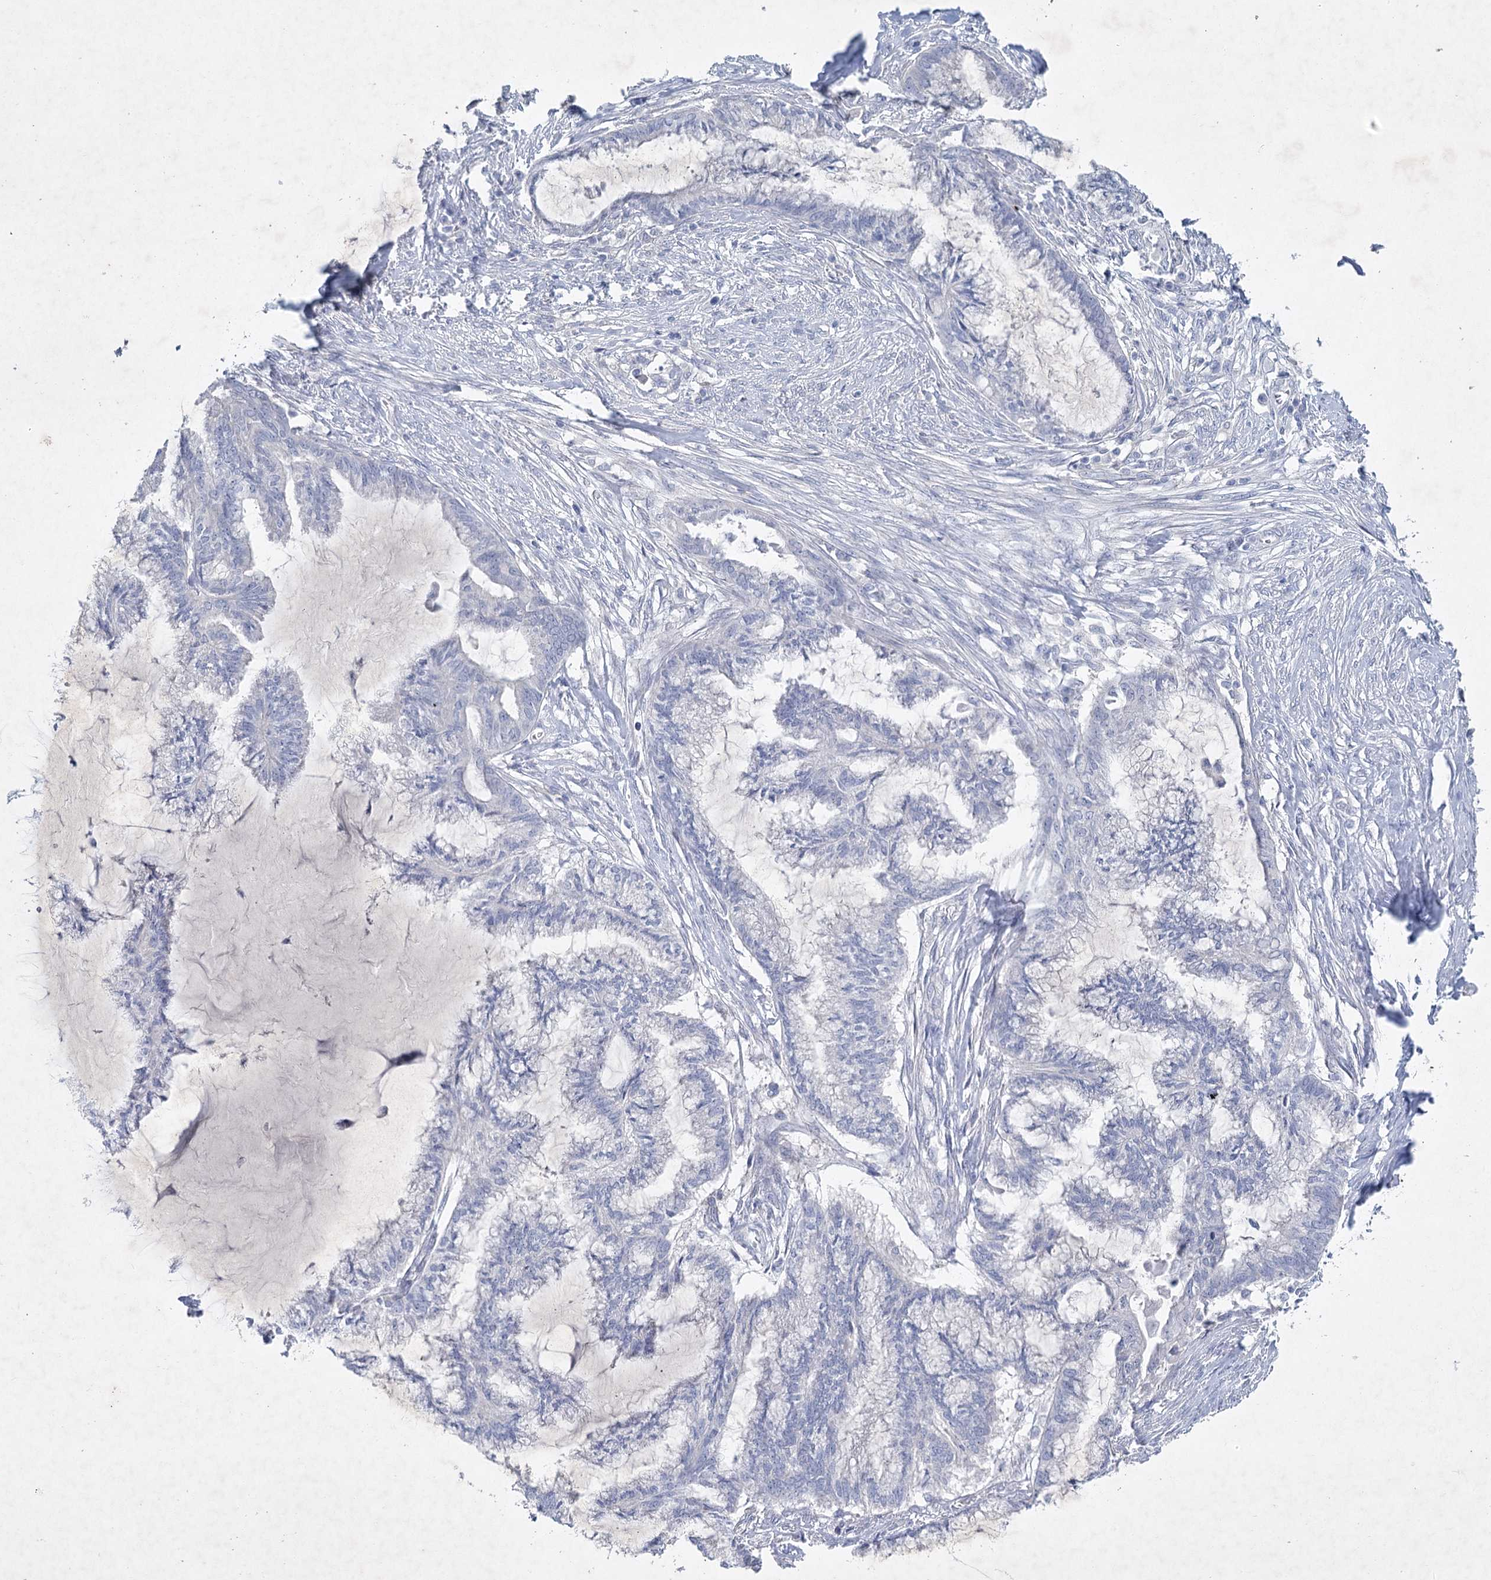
{"staining": {"intensity": "negative", "quantity": "none", "location": "none"}, "tissue": "endometrial cancer", "cell_type": "Tumor cells", "image_type": "cancer", "snomed": [{"axis": "morphology", "description": "Adenocarcinoma, NOS"}, {"axis": "topography", "description": "Endometrium"}], "caption": "High magnification brightfield microscopy of endometrial adenocarcinoma stained with DAB (3,3'-diaminobenzidine) (brown) and counterstained with hematoxylin (blue): tumor cells show no significant expression. (DAB immunohistochemistry visualized using brightfield microscopy, high magnification).", "gene": "MAP3K13", "patient": {"sex": "female", "age": 86}}